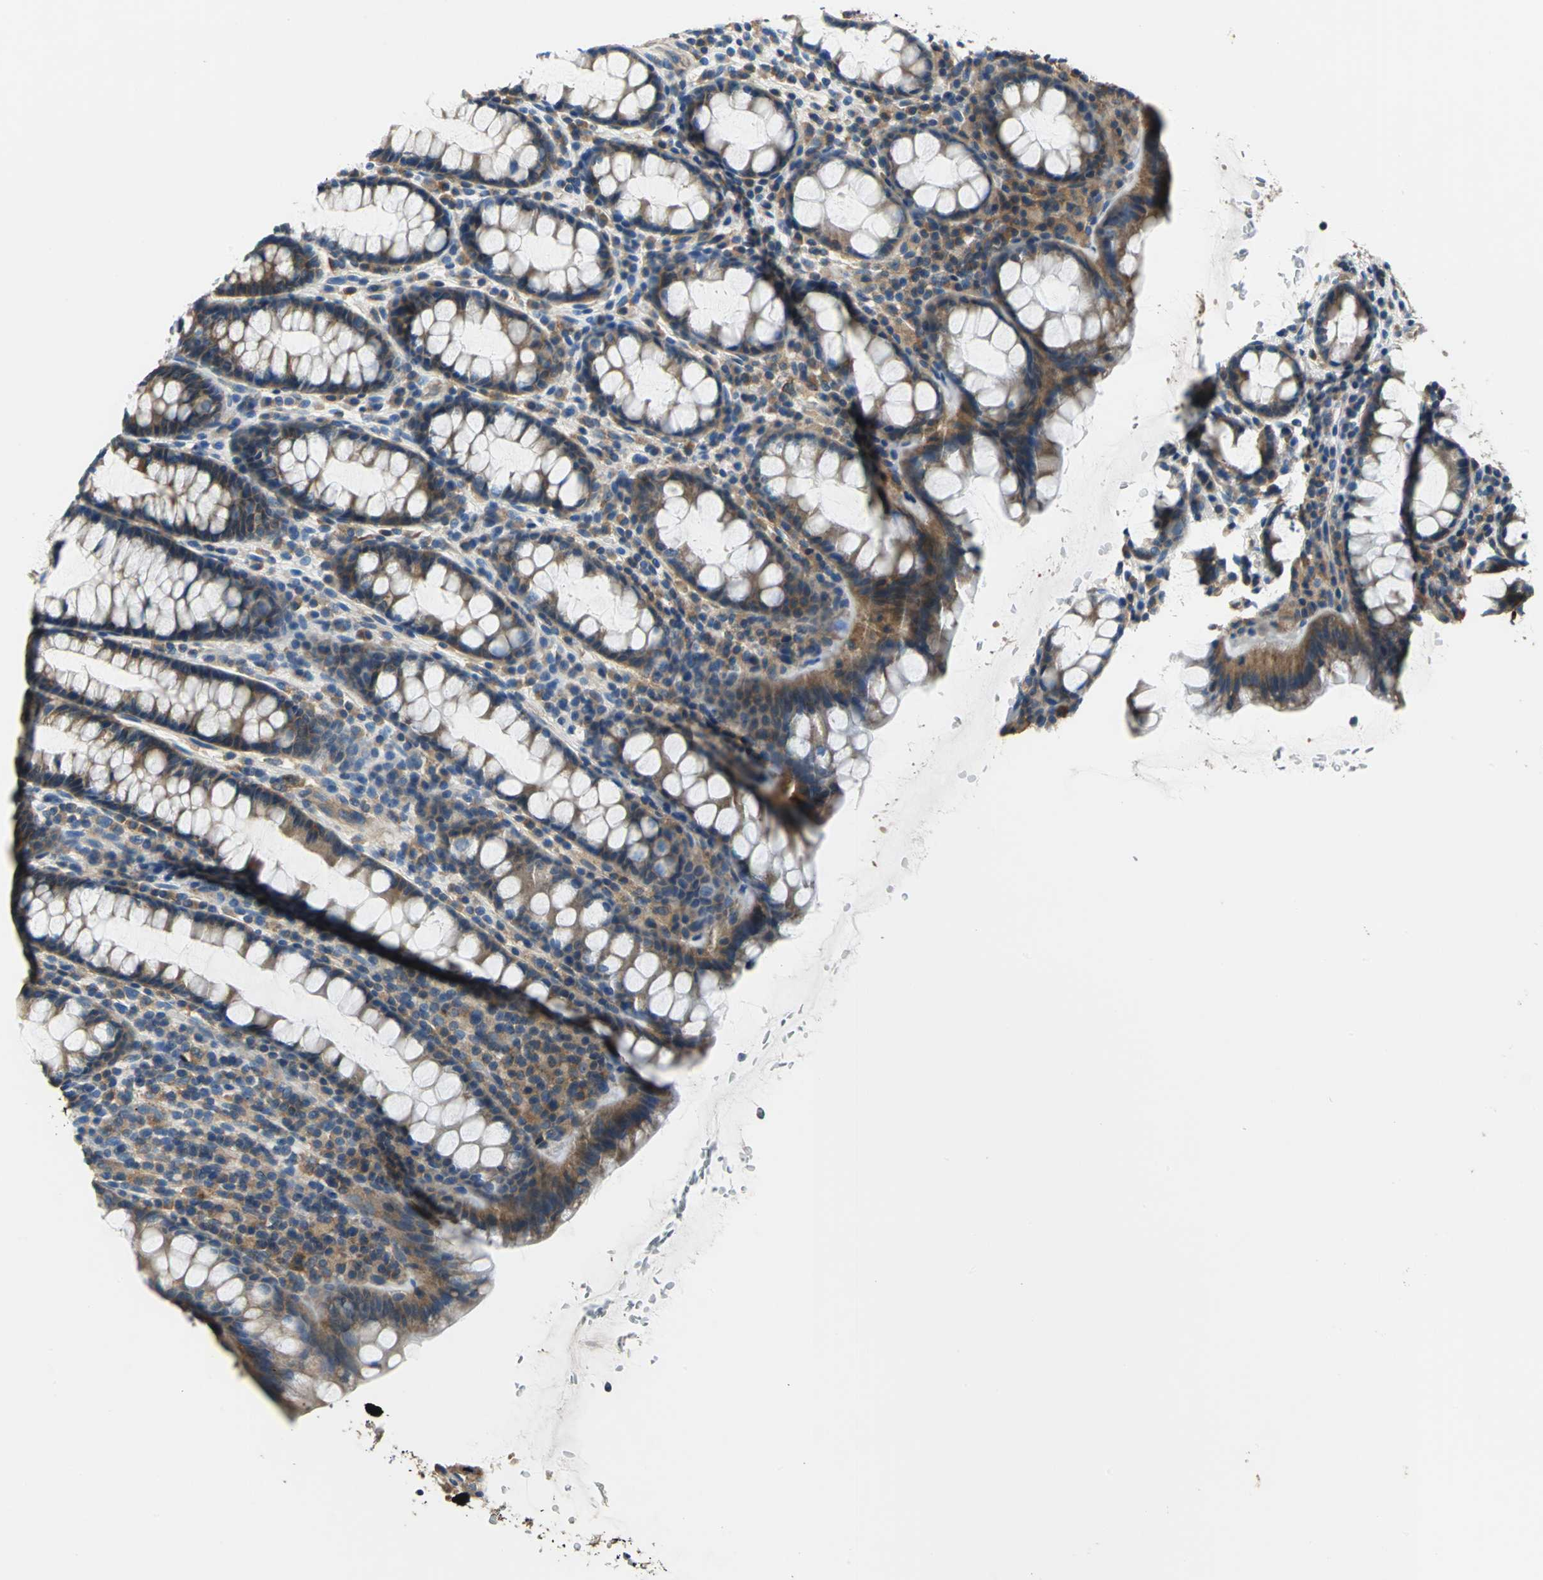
{"staining": {"intensity": "moderate", "quantity": ">75%", "location": "cytoplasmic/membranous"}, "tissue": "rectum", "cell_type": "Glandular cells", "image_type": "normal", "snomed": [{"axis": "morphology", "description": "Normal tissue, NOS"}, {"axis": "topography", "description": "Rectum"}], "caption": "Rectum stained for a protein (brown) displays moderate cytoplasmic/membranous positive staining in about >75% of glandular cells.", "gene": "DDX3X", "patient": {"sex": "male", "age": 92}}